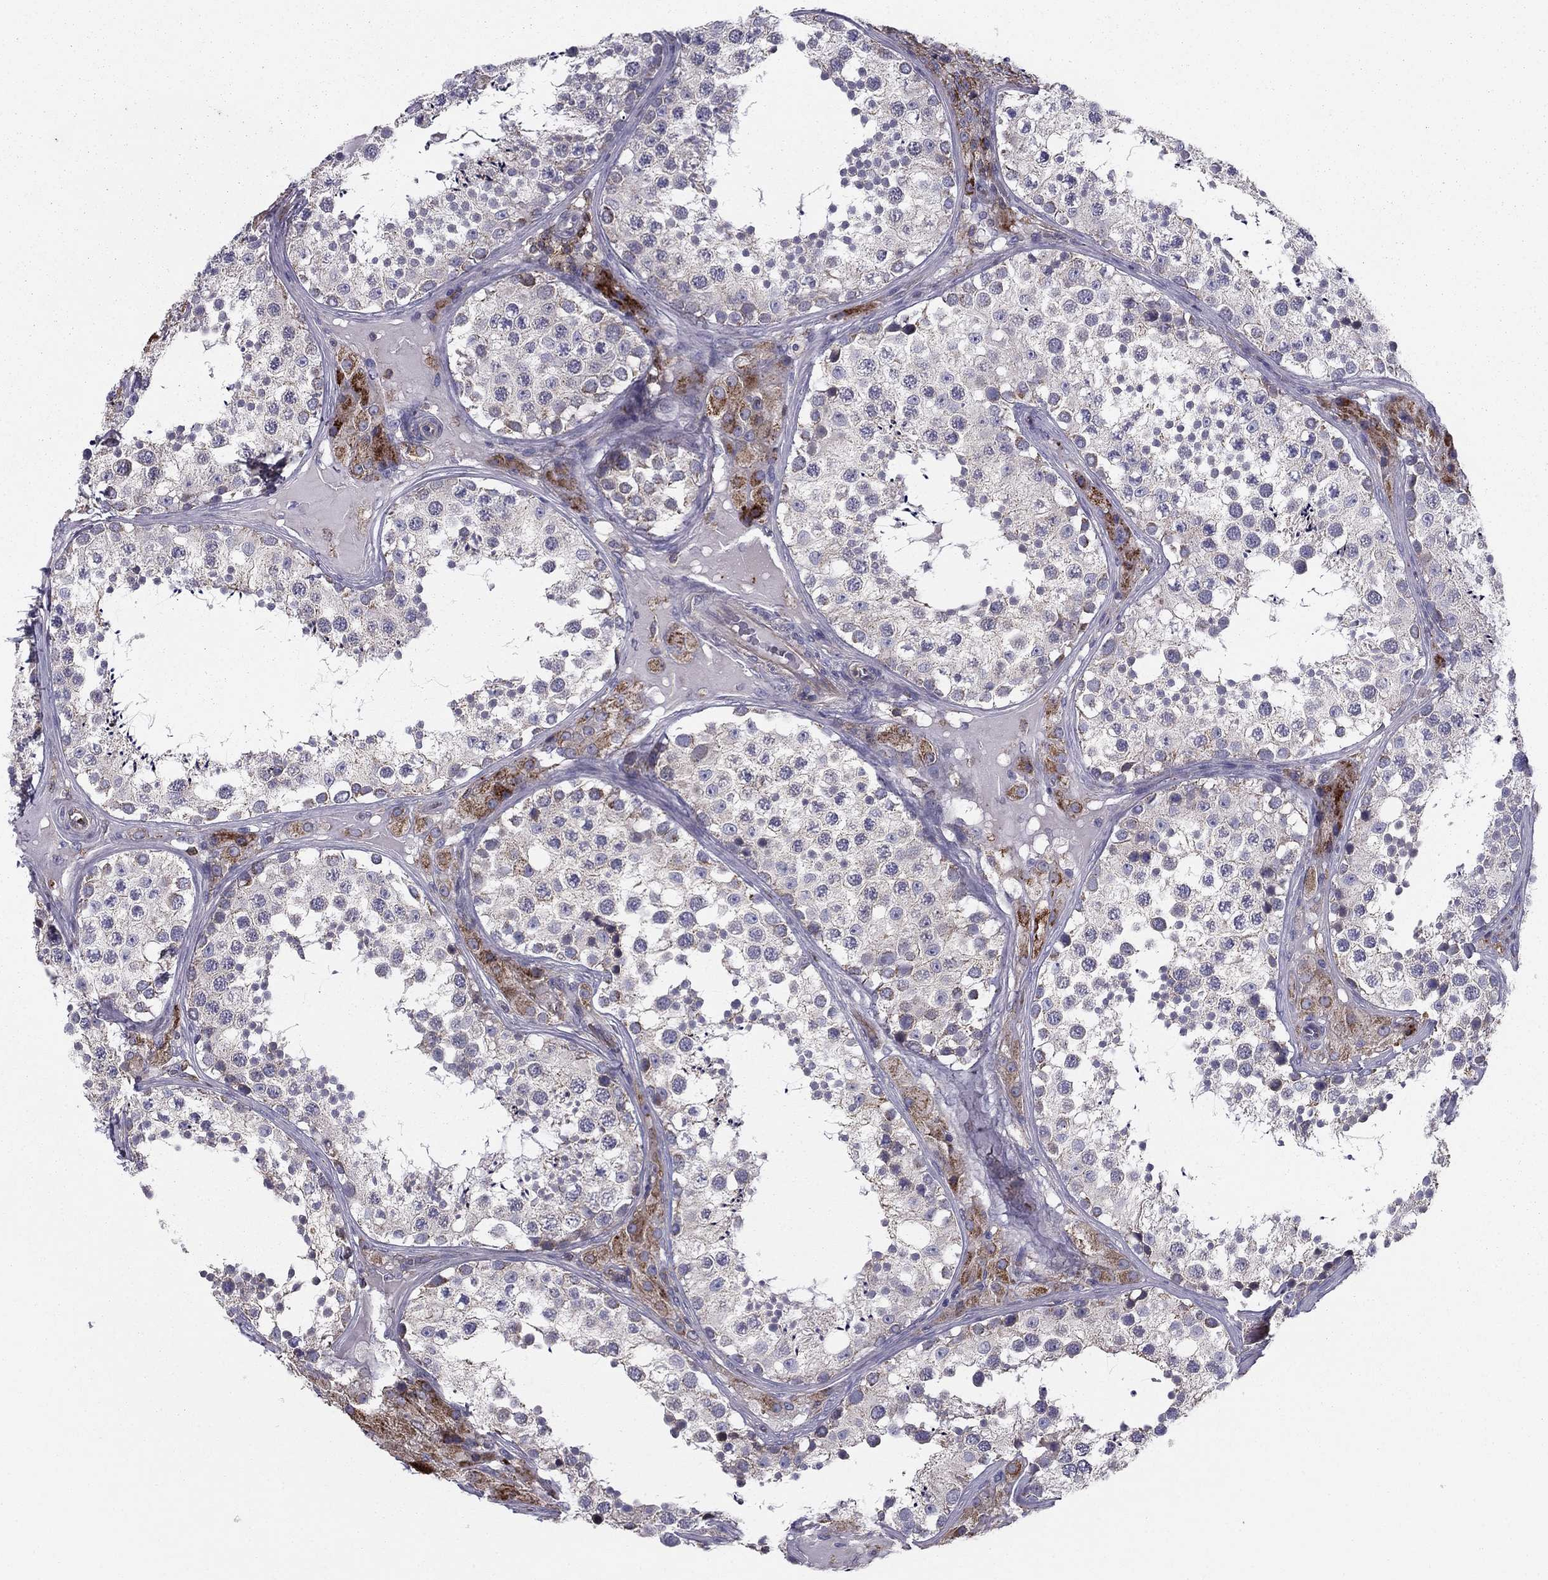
{"staining": {"intensity": "moderate", "quantity": "<25%", "location": "cytoplasmic/membranous"}, "tissue": "testis", "cell_type": "Cells in seminiferous ducts", "image_type": "normal", "snomed": [{"axis": "morphology", "description": "Normal tissue, NOS"}, {"axis": "topography", "description": "Testis"}], "caption": "Immunohistochemical staining of unremarkable testis demonstrates low levels of moderate cytoplasmic/membranous positivity in about <25% of cells in seminiferous ducts. (IHC, brightfield microscopy, high magnification).", "gene": "ALG6", "patient": {"sex": "male", "age": 34}}